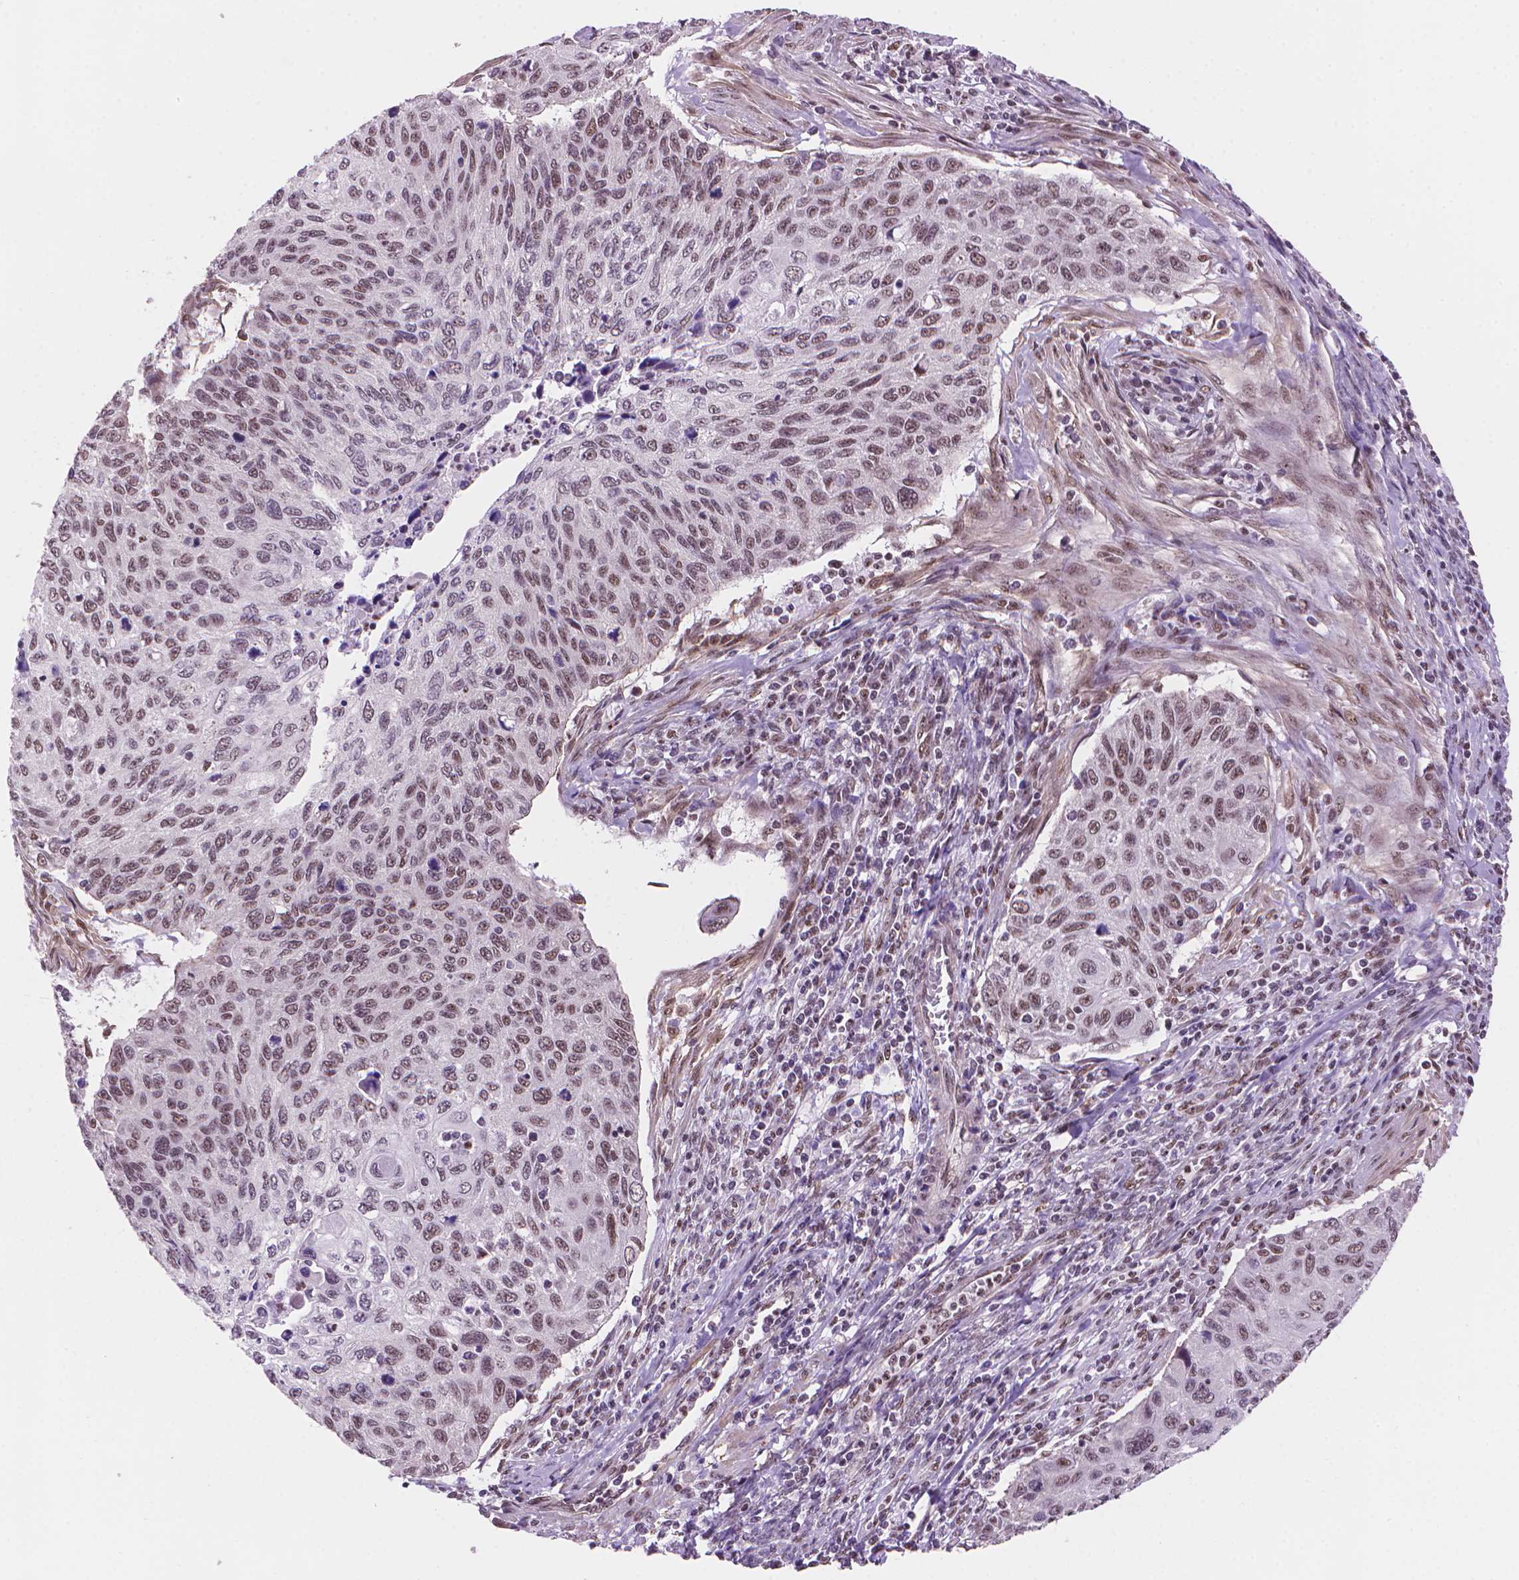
{"staining": {"intensity": "moderate", "quantity": "25%-75%", "location": "nuclear"}, "tissue": "cervical cancer", "cell_type": "Tumor cells", "image_type": "cancer", "snomed": [{"axis": "morphology", "description": "Squamous cell carcinoma, NOS"}, {"axis": "topography", "description": "Cervix"}], "caption": "Tumor cells show medium levels of moderate nuclear expression in about 25%-75% of cells in cervical squamous cell carcinoma.", "gene": "UBN1", "patient": {"sex": "female", "age": 70}}